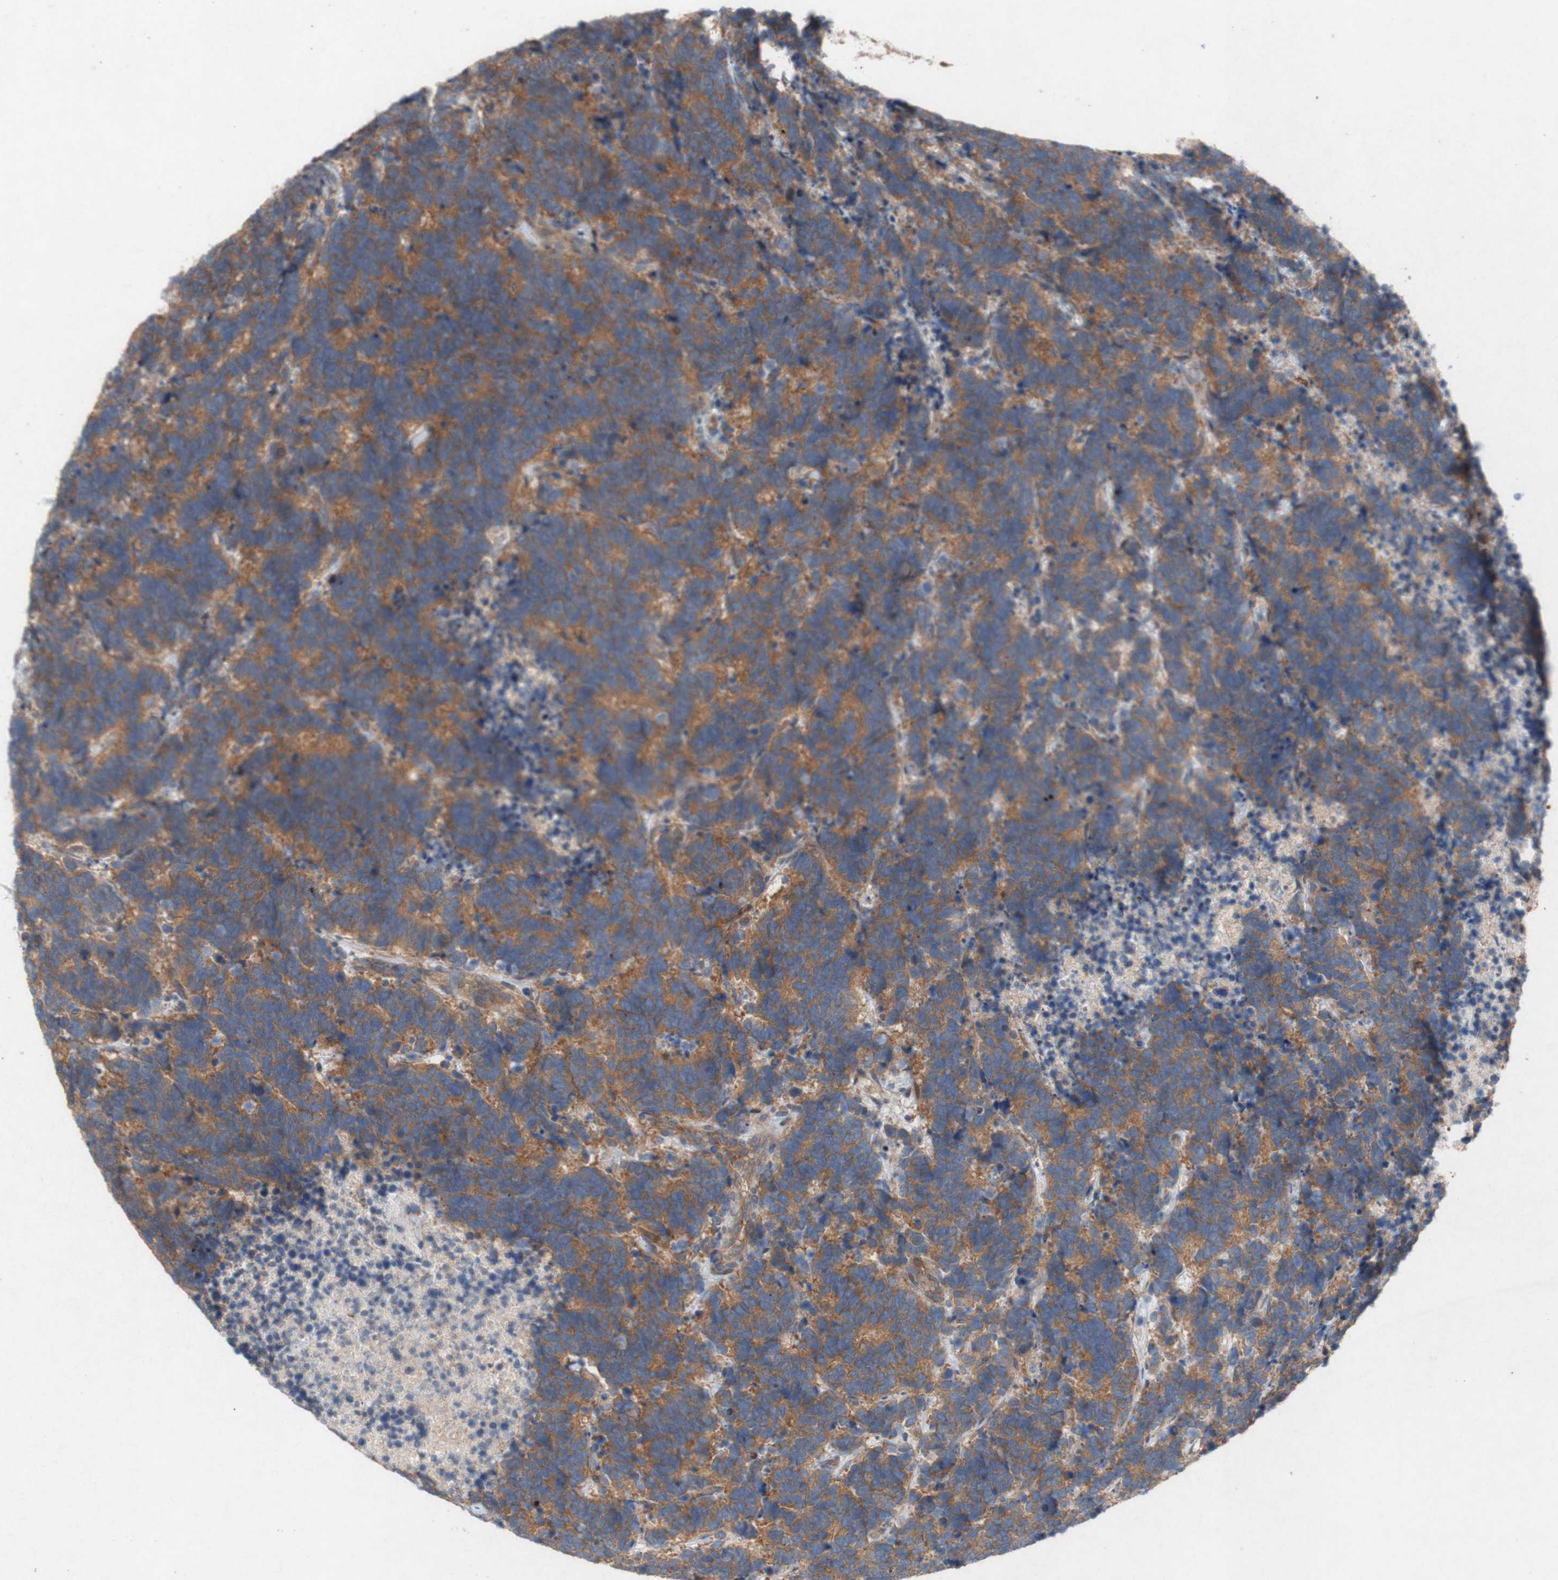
{"staining": {"intensity": "moderate", "quantity": ">75%", "location": "cytoplasmic/membranous"}, "tissue": "carcinoid", "cell_type": "Tumor cells", "image_type": "cancer", "snomed": [{"axis": "morphology", "description": "Carcinoma, NOS"}, {"axis": "morphology", "description": "Carcinoid, malignant, NOS"}, {"axis": "topography", "description": "Urinary bladder"}], "caption": "Immunohistochemical staining of carcinoid displays medium levels of moderate cytoplasmic/membranous expression in approximately >75% of tumor cells.", "gene": "TST", "patient": {"sex": "male", "age": 57}}